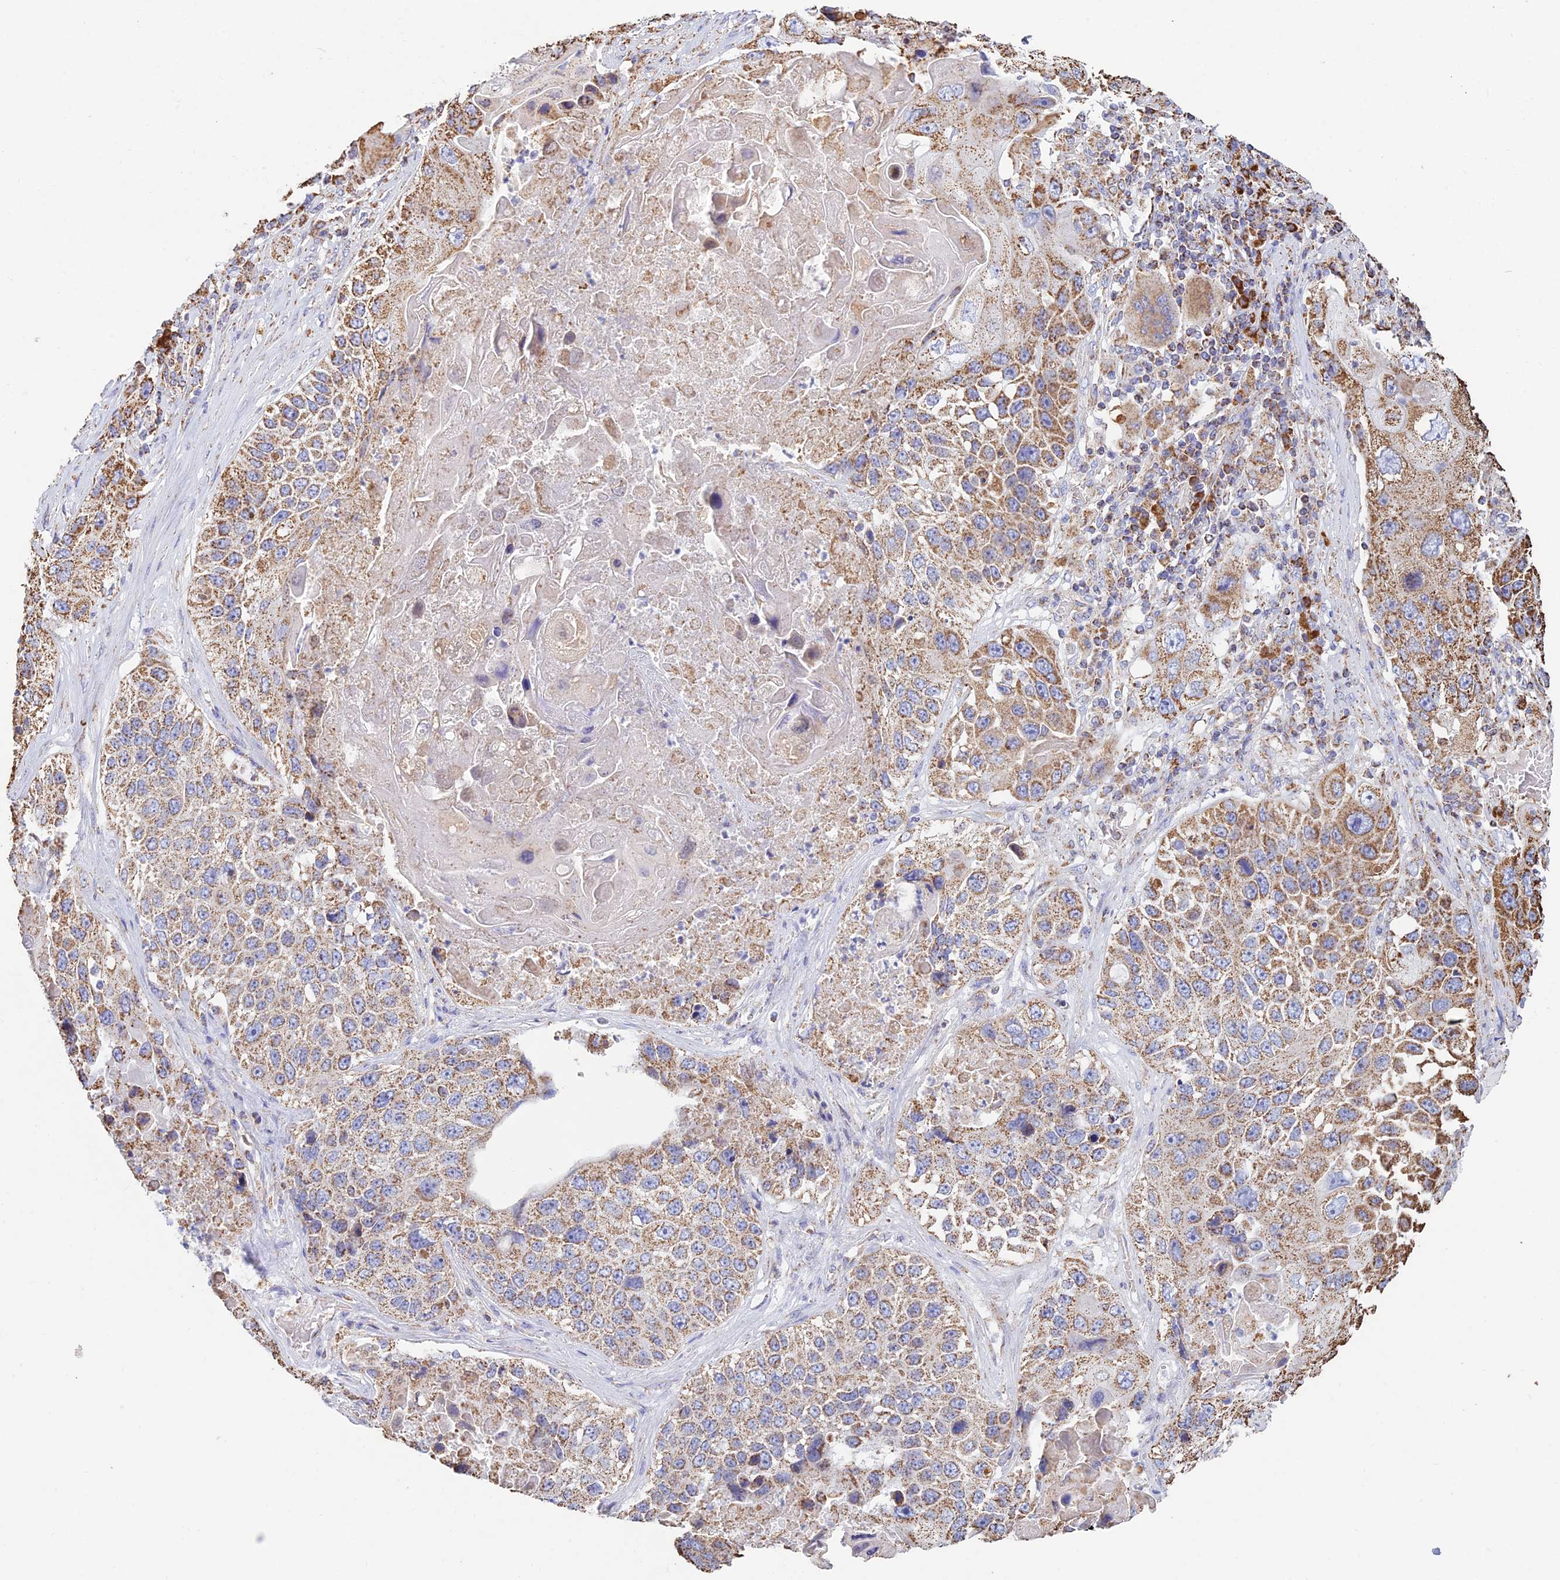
{"staining": {"intensity": "moderate", "quantity": ">75%", "location": "cytoplasmic/membranous"}, "tissue": "lung cancer", "cell_type": "Tumor cells", "image_type": "cancer", "snomed": [{"axis": "morphology", "description": "Squamous cell carcinoma, NOS"}, {"axis": "topography", "description": "Lung"}], "caption": "Immunohistochemical staining of lung cancer (squamous cell carcinoma) shows medium levels of moderate cytoplasmic/membranous positivity in approximately >75% of tumor cells.", "gene": "OR2W3", "patient": {"sex": "male", "age": 61}}